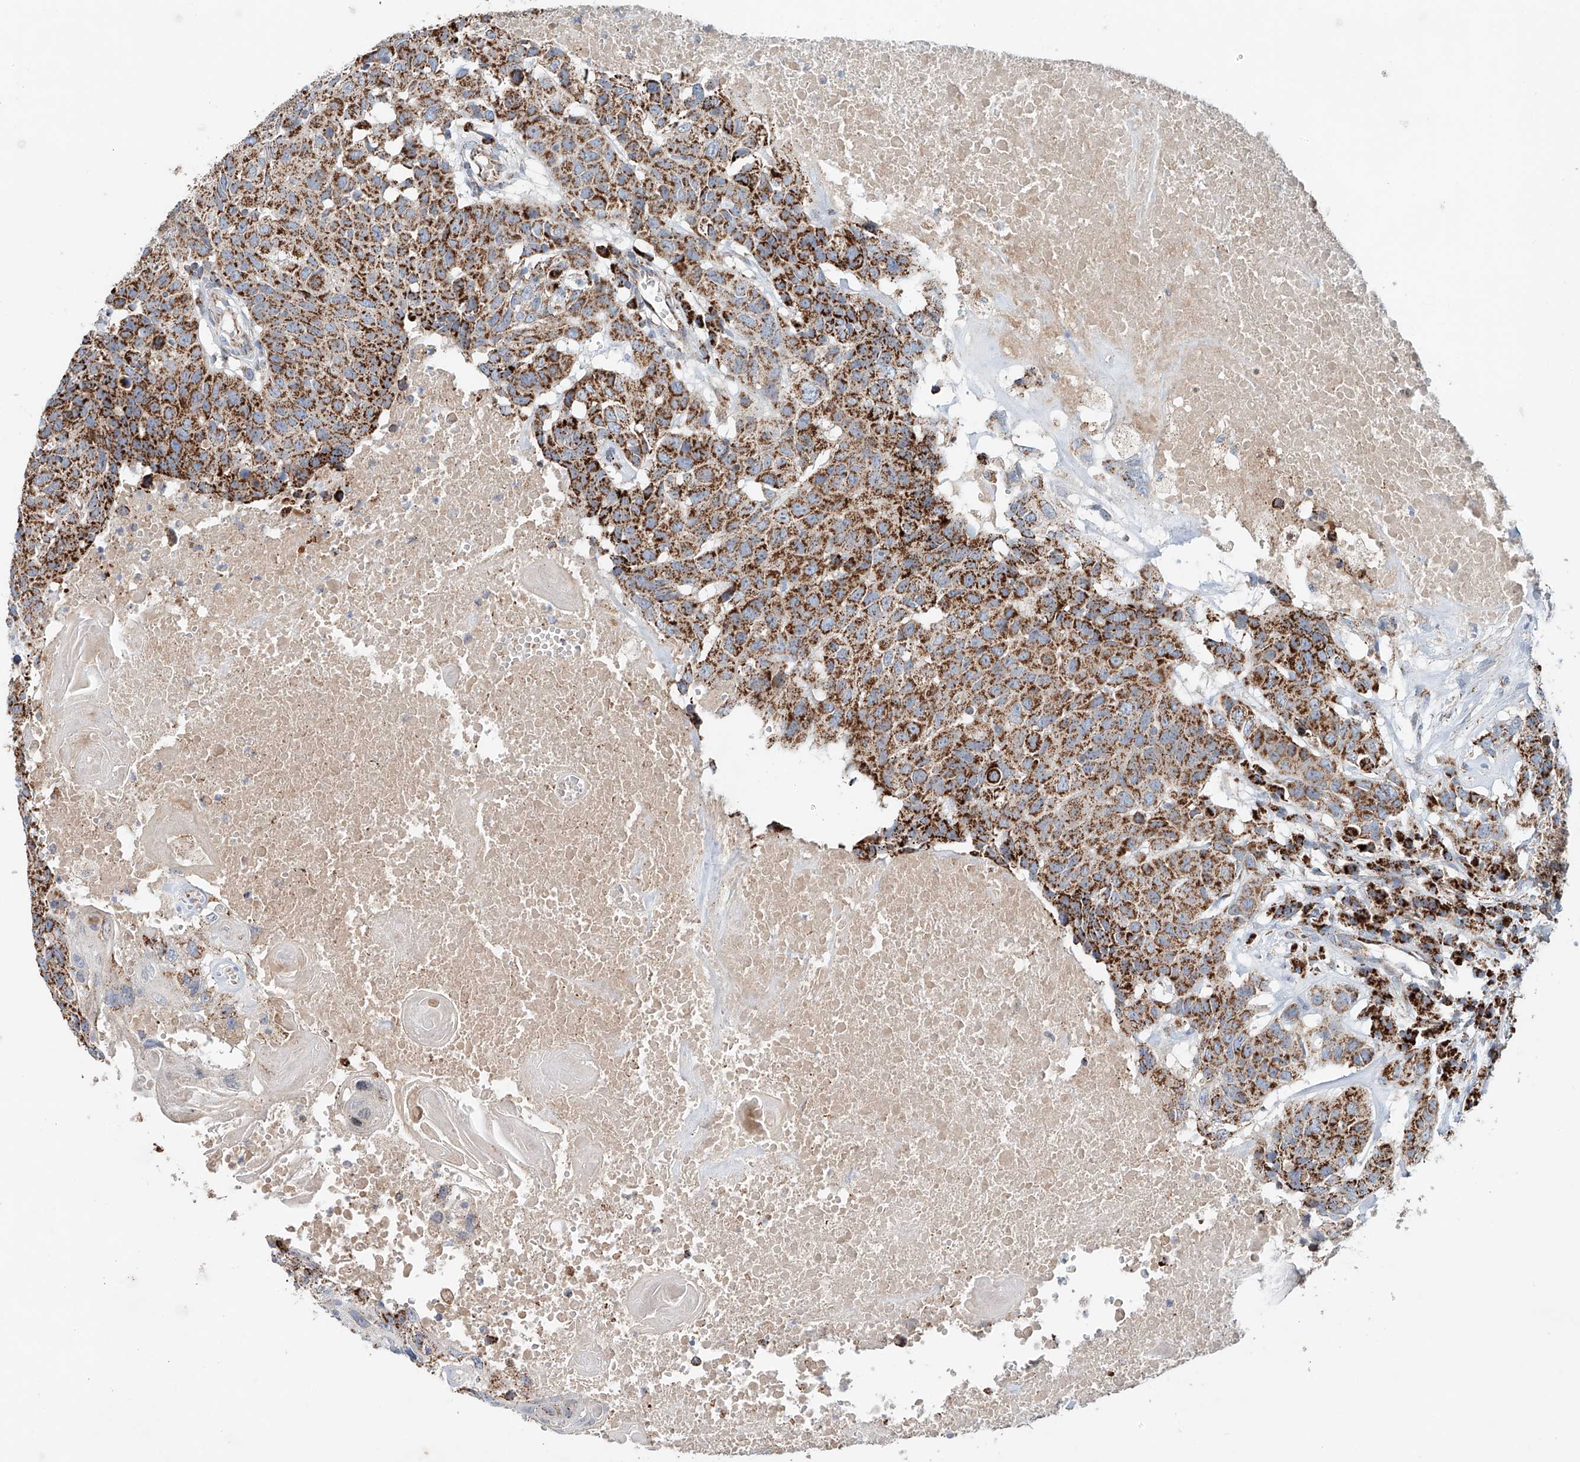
{"staining": {"intensity": "strong", "quantity": ">75%", "location": "cytoplasmic/membranous"}, "tissue": "head and neck cancer", "cell_type": "Tumor cells", "image_type": "cancer", "snomed": [{"axis": "morphology", "description": "Squamous cell carcinoma, NOS"}, {"axis": "topography", "description": "Head-Neck"}], "caption": "Strong cytoplasmic/membranous protein expression is appreciated in approximately >75% of tumor cells in squamous cell carcinoma (head and neck).", "gene": "CARD10", "patient": {"sex": "male", "age": 66}}